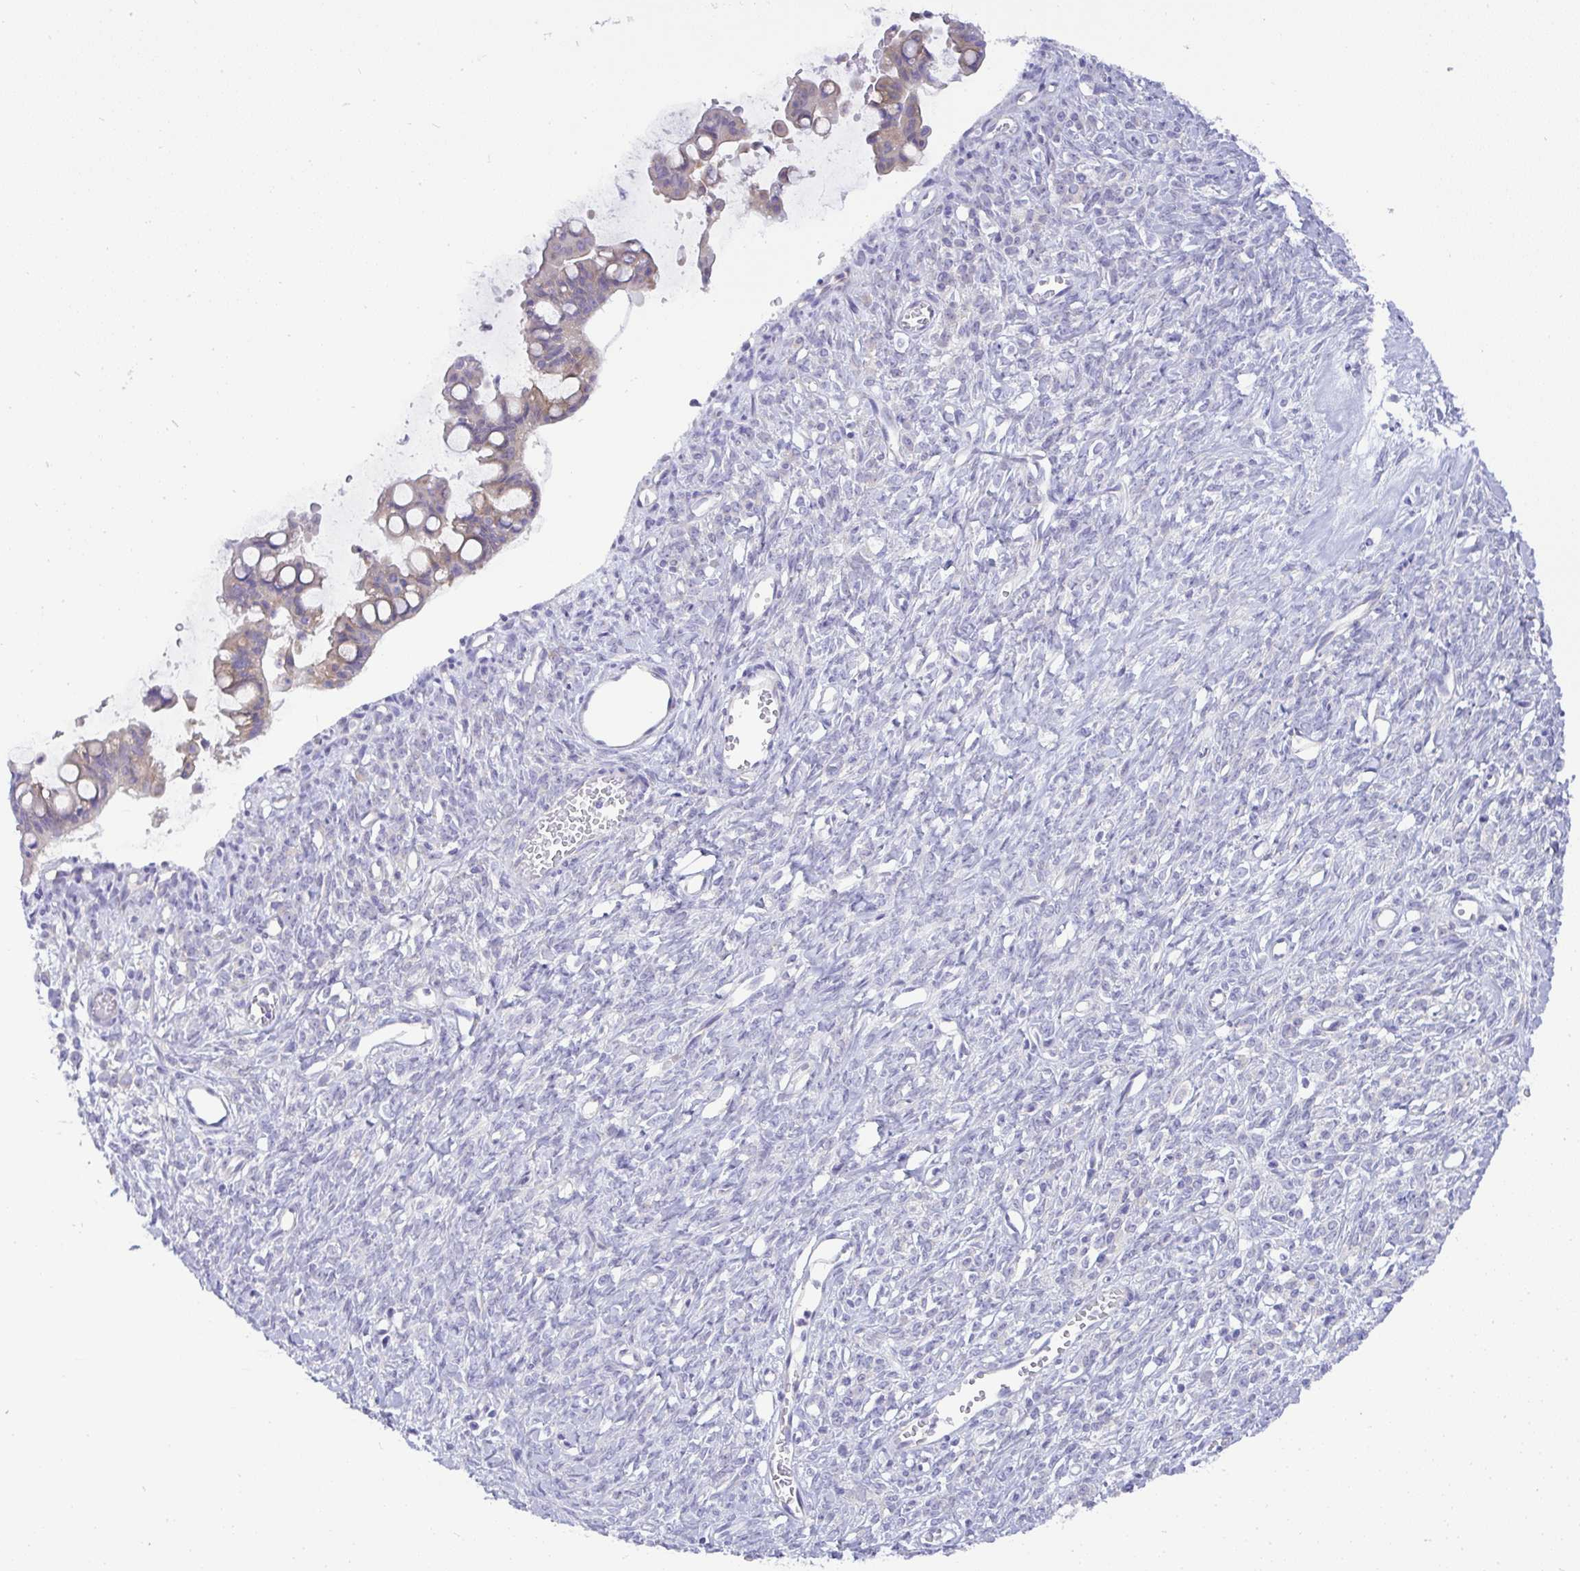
{"staining": {"intensity": "weak", "quantity": "25%-75%", "location": "cytoplasmic/membranous"}, "tissue": "ovarian cancer", "cell_type": "Tumor cells", "image_type": "cancer", "snomed": [{"axis": "morphology", "description": "Cystadenocarcinoma, mucinous, NOS"}, {"axis": "topography", "description": "Ovary"}], "caption": "Immunohistochemistry (IHC) of ovarian cancer displays low levels of weak cytoplasmic/membranous positivity in approximately 25%-75% of tumor cells.", "gene": "FAM177A1", "patient": {"sex": "female", "age": 73}}